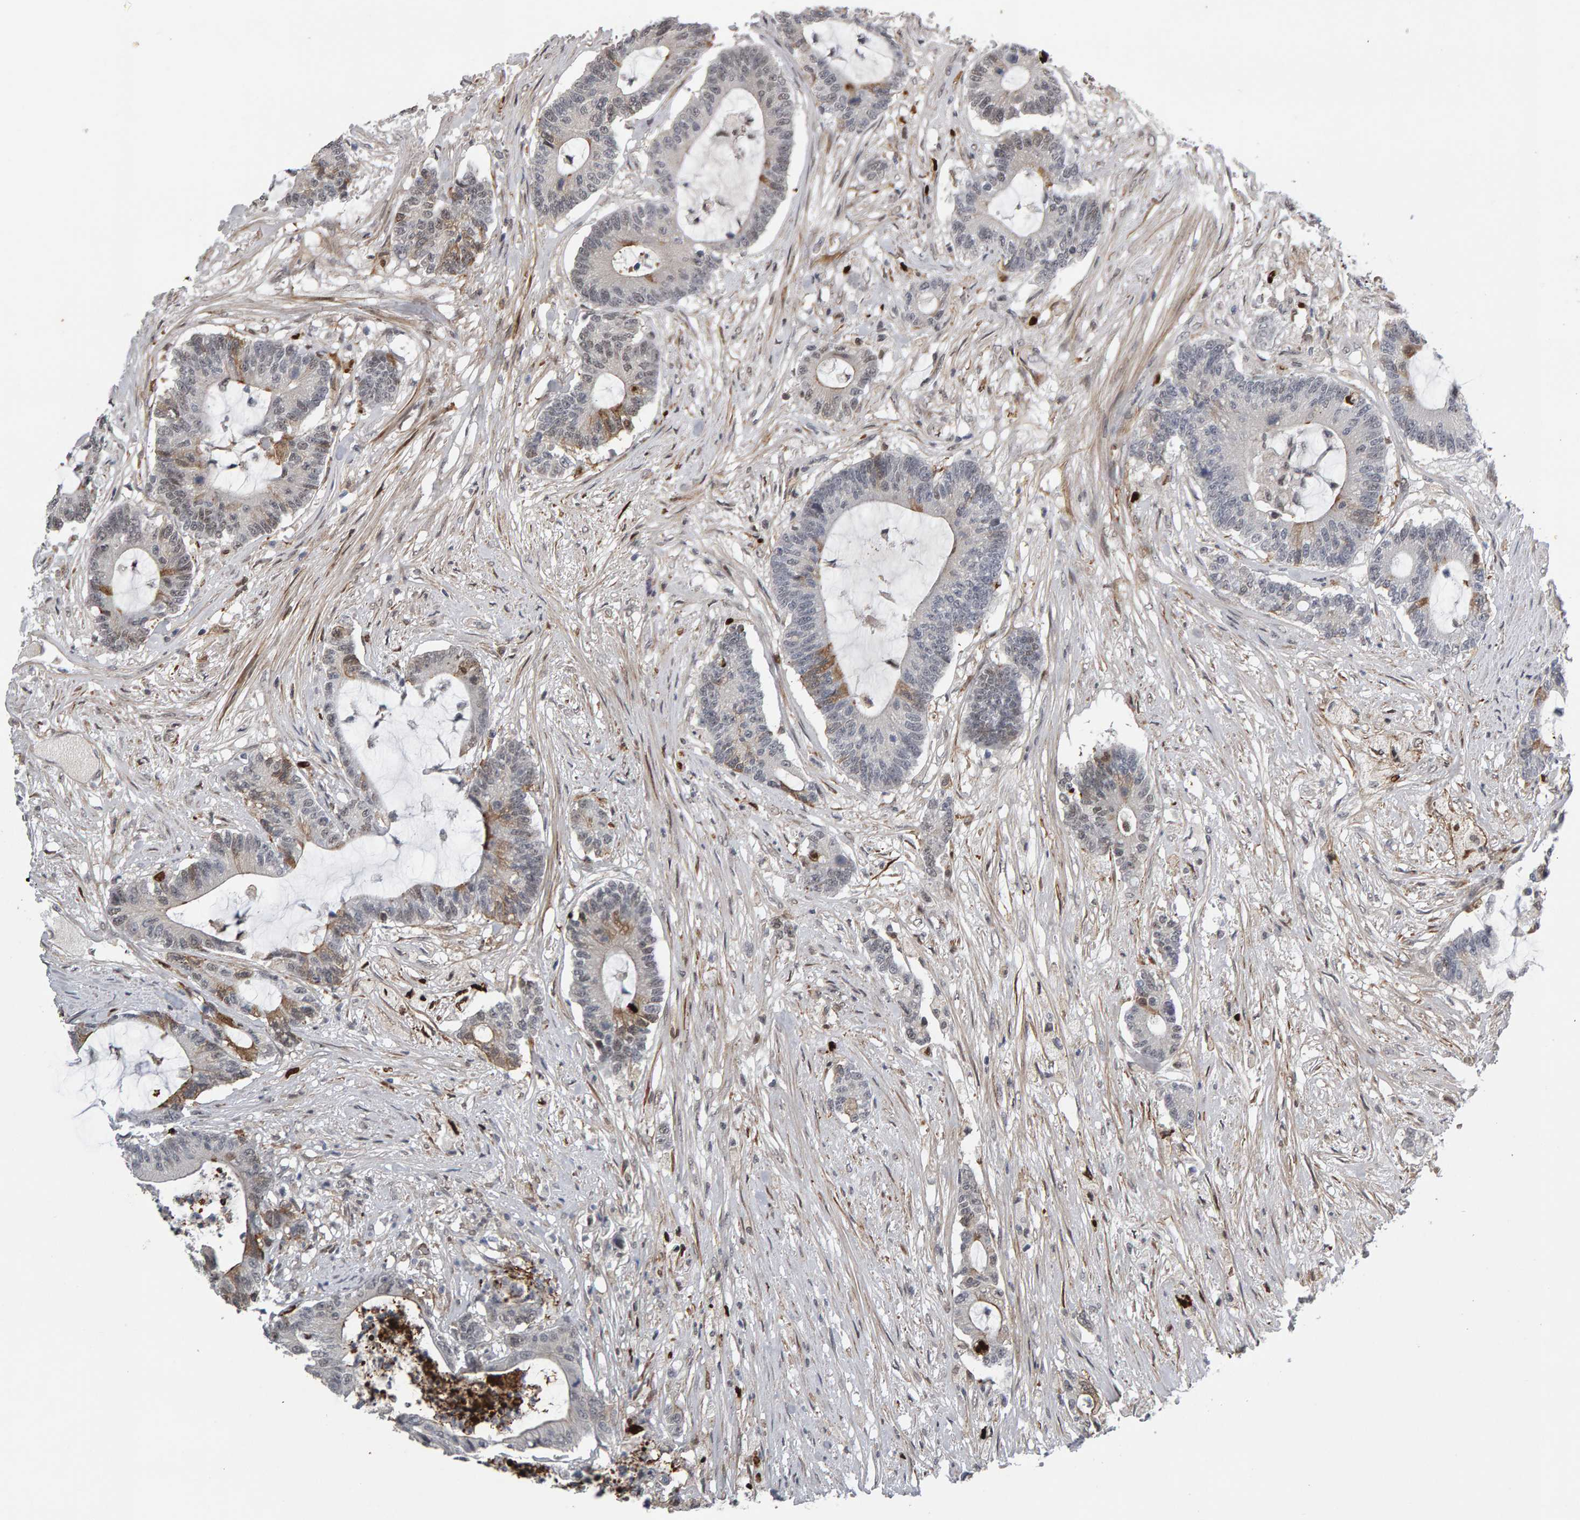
{"staining": {"intensity": "moderate", "quantity": "<25%", "location": "cytoplasmic/membranous"}, "tissue": "colorectal cancer", "cell_type": "Tumor cells", "image_type": "cancer", "snomed": [{"axis": "morphology", "description": "Adenocarcinoma, NOS"}, {"axis": "topography", "description": "Colon"}], "caption": "Immunohistochemistry (IHC) (DAB (3,3'-diaminobenzidine)) staining of human adenocarcinoma (colorectal) exhibits moderate cytoplasmic/membranous protein staining in approximately <25% of tumor cells.", "gene": "IPO8", "patient": {"sex": "female", "age": 84}}